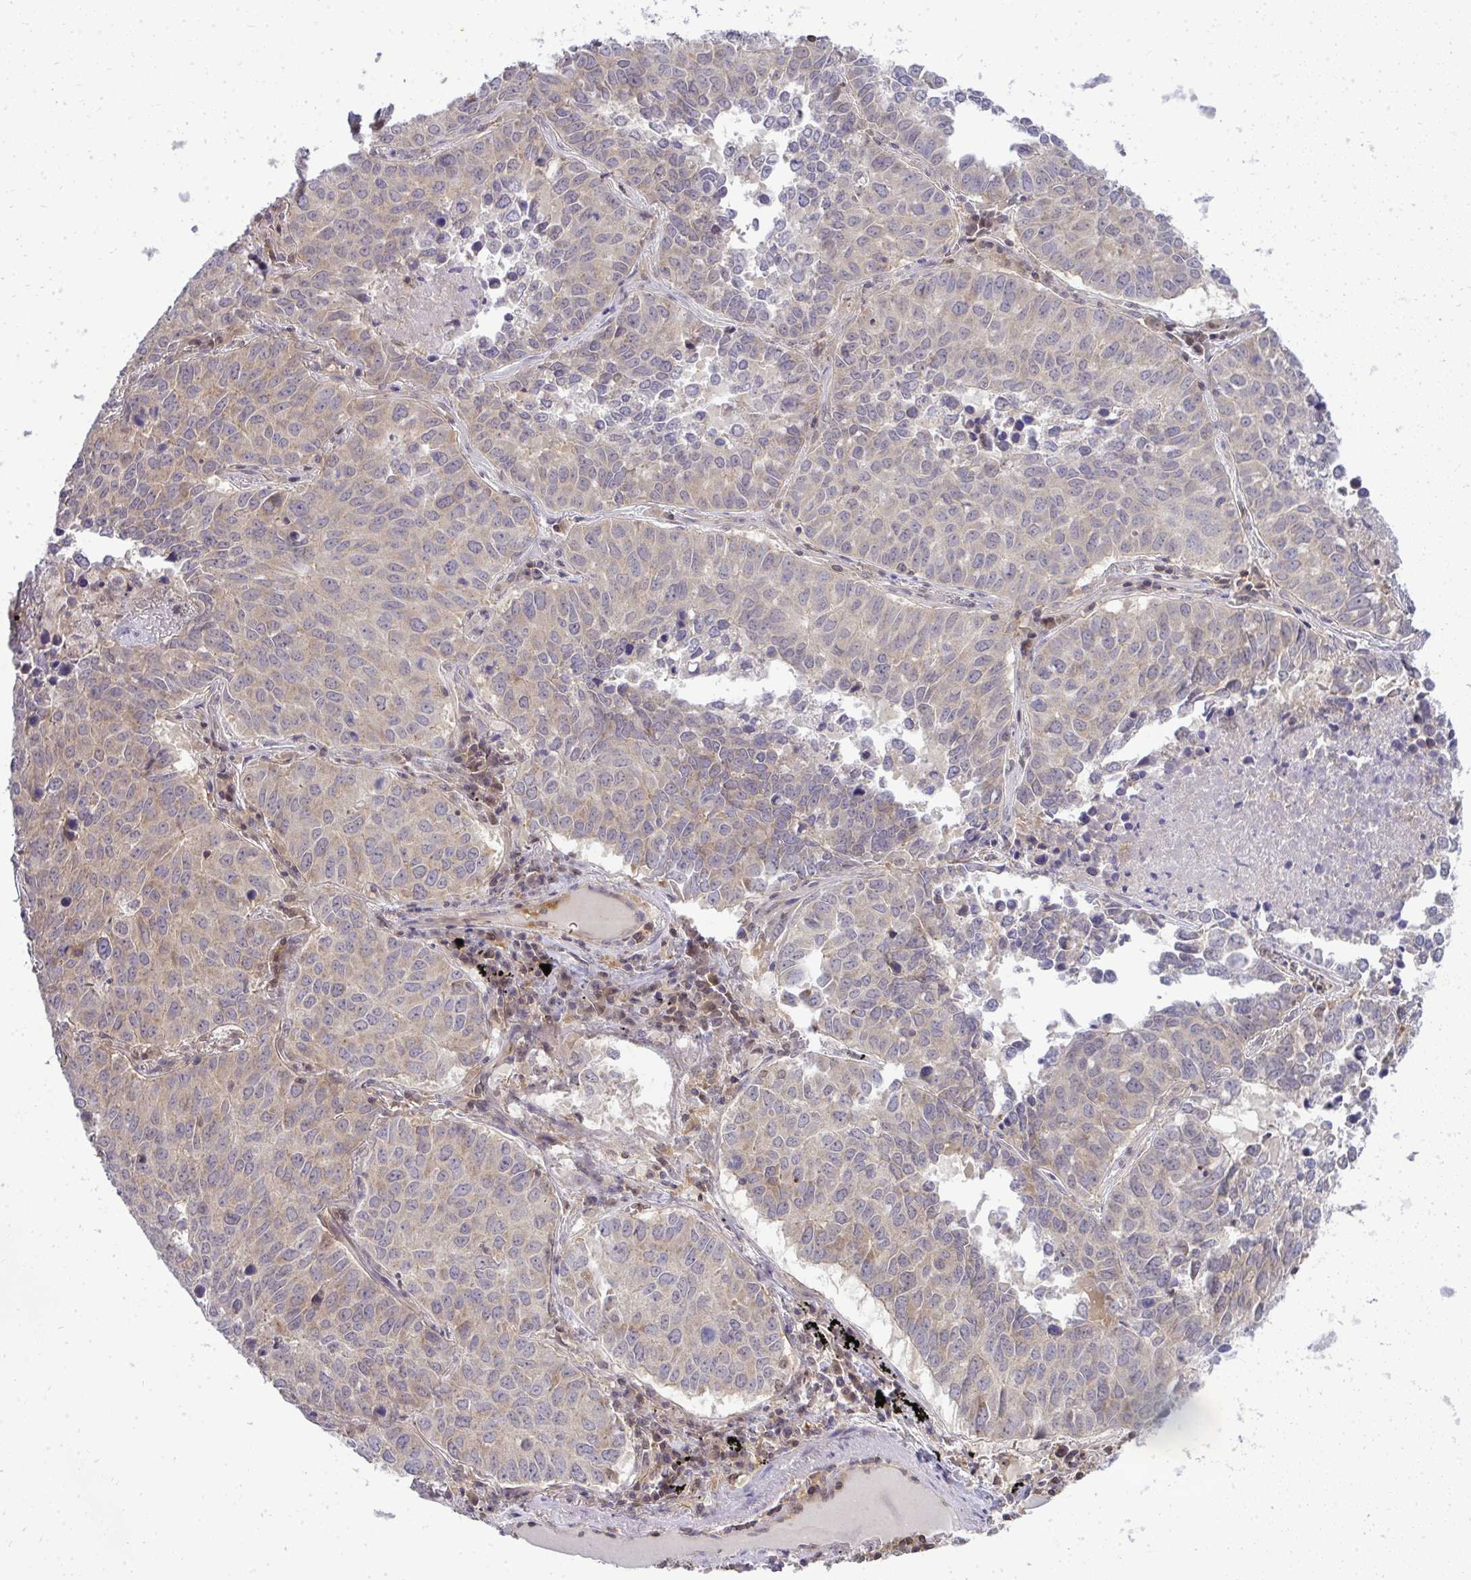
{"staining": {"intensity": "weak", "quantity": "25%-75%", "location": "cytoplasmic/membranous"}, "tissue": "lung cancer", "cell_type": "Tumor cells", "image_type": "cancer", "snomed": [{"axis": "morphology", "description": "Adenocarcinoma, NOS"}, {"axis": "topography", "description": "Lung"}], "caption": "Immunohistochemical staining of lung adenocarcinoma shows weak cytoplasmic/membranous protein positivity in approximately 25%-75% of tumor cells.", "gene": "HDHD2", "patient": {"sex": "female", "age": 50}}